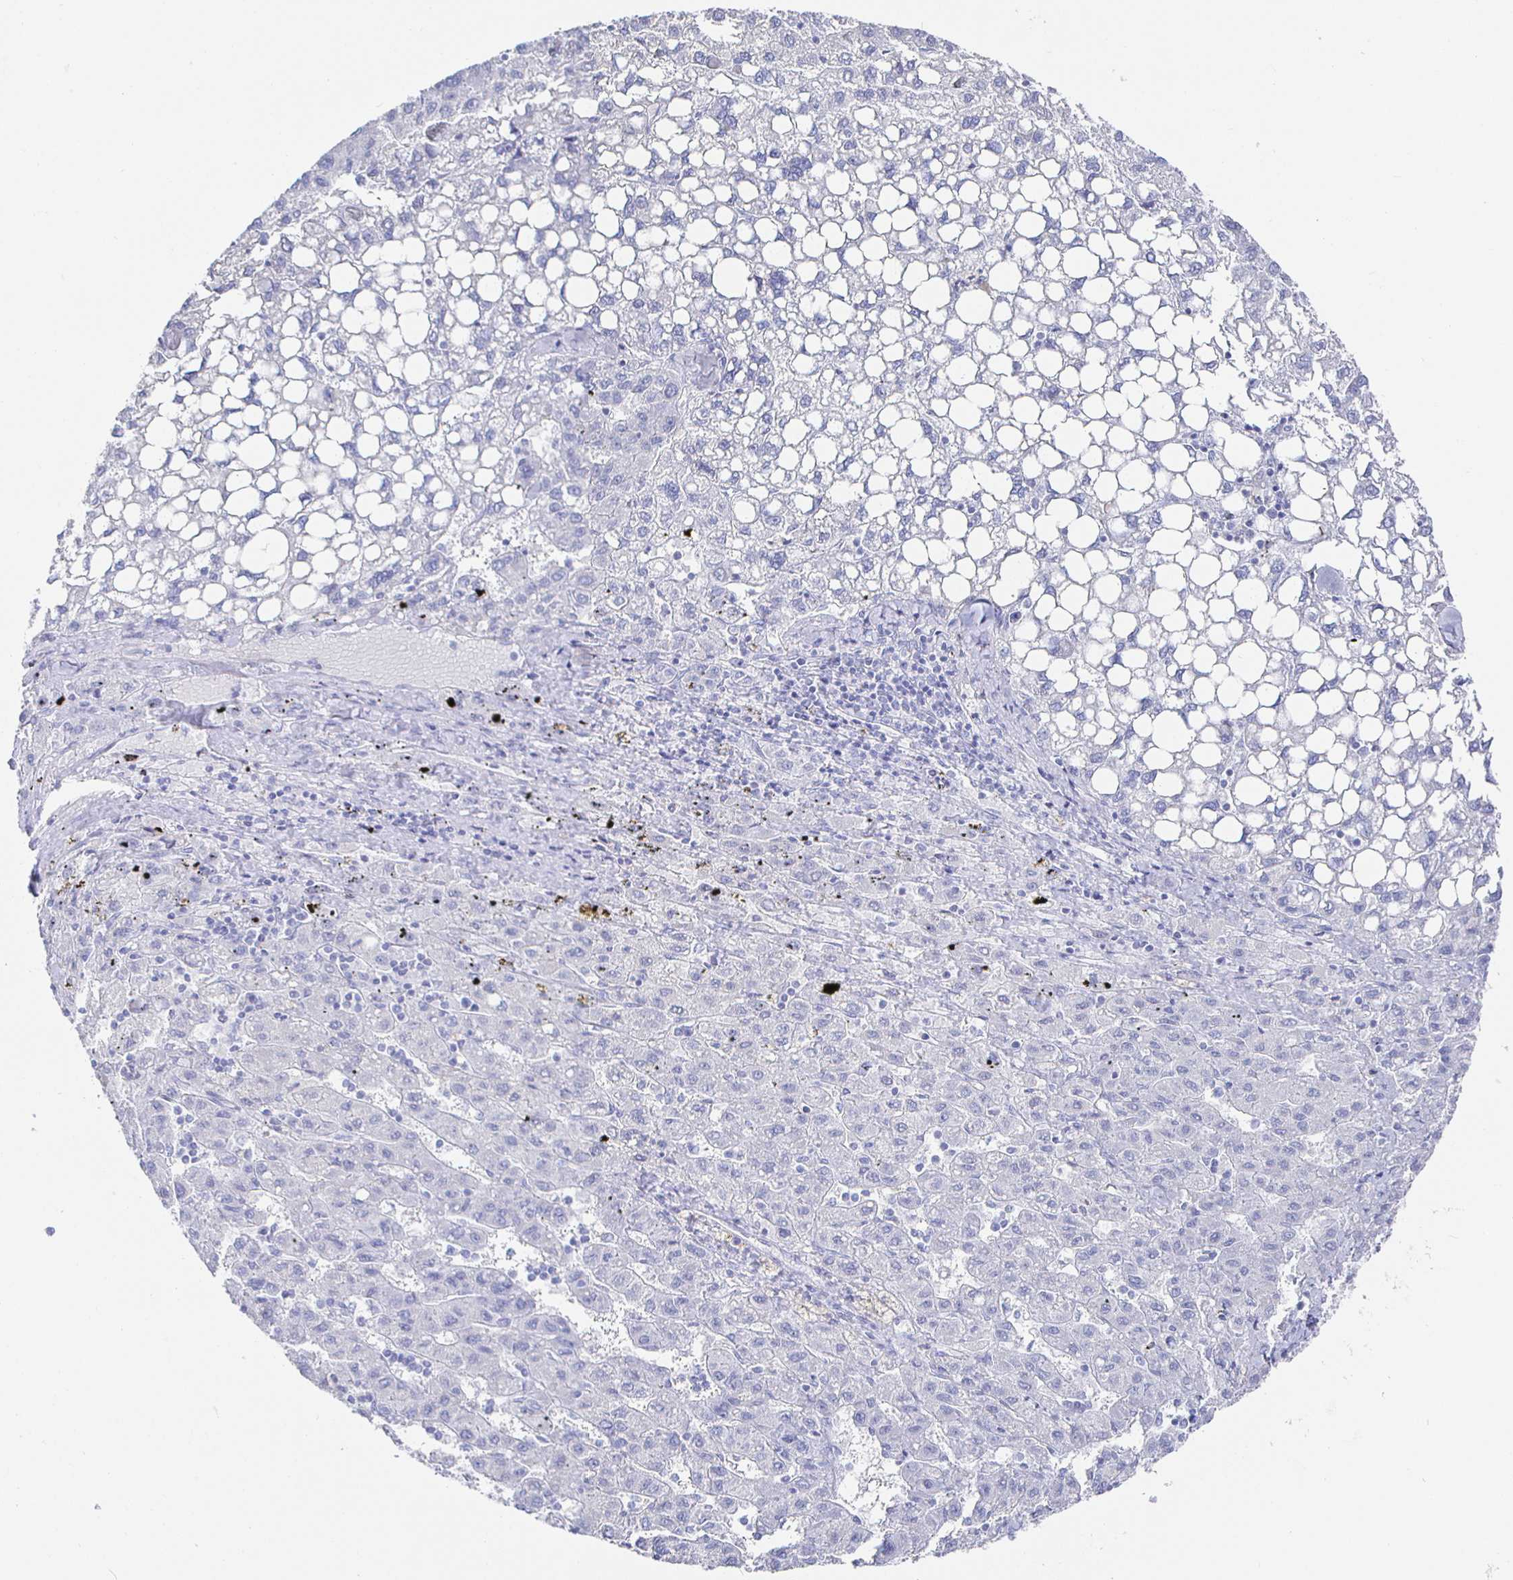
{"staining": {"intensity": "negative", "quantity": "none", "location": "none"}, "tissue": "liver cancer", "cell_type": "Tumor cells", "image_type": "cancer", "snomed": [{"axis": "morphology", "description": "Carcinoma, Hepatocellular, NOS"}, {"axis": "topography", "description": "Liver"}], "caption": "Human liver cancer stained for a protein using immunohistochemistry shows no staining in tumor cells.", "gene": "CLCA1", "patient": {"sex": "female", "age": 82}}